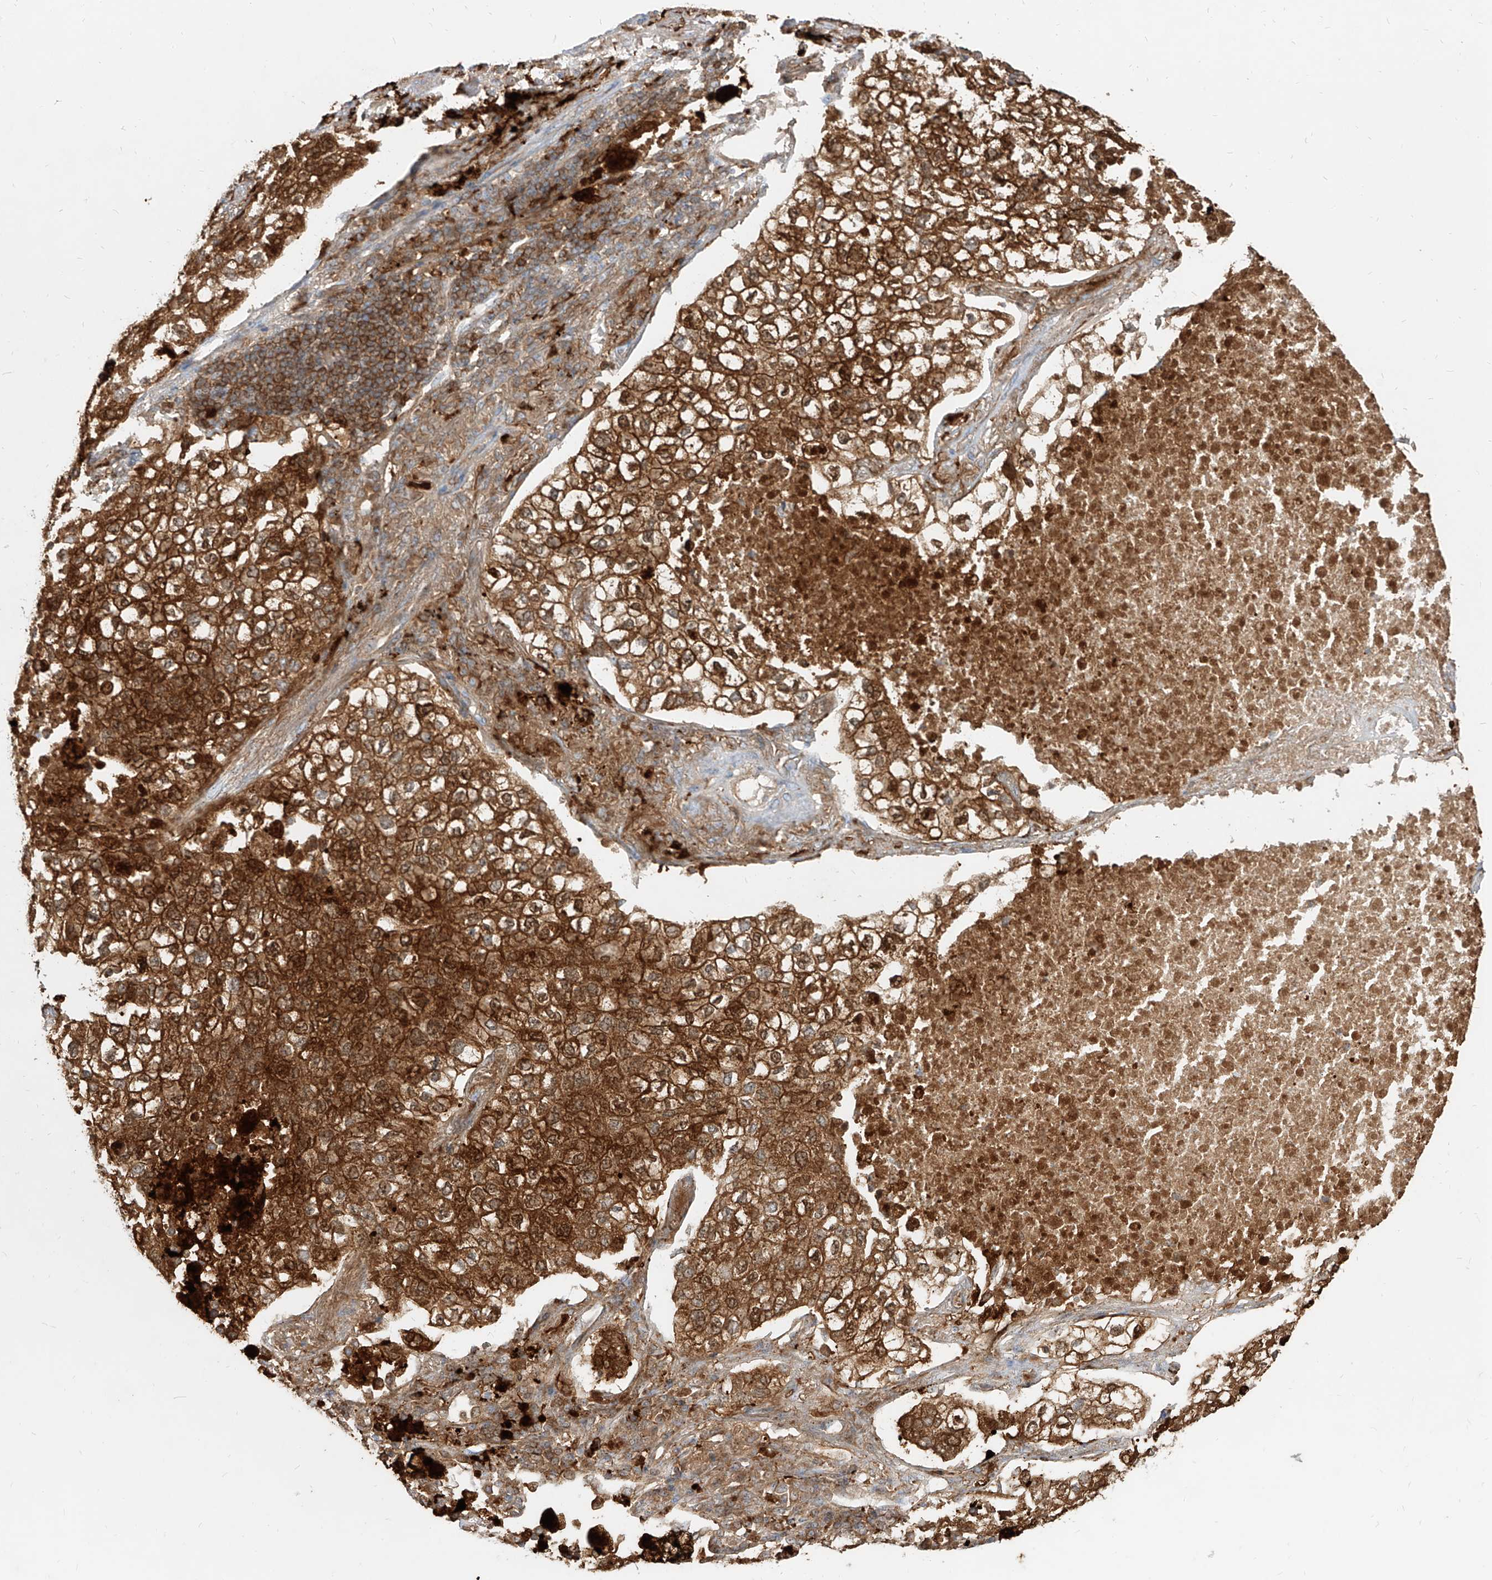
{"staining": {"intensity": "moderate", "quantity": ">75%", "location": "cytoplasmic/membranous"}, "tissue": "lung cancer", "cell_type": "Tumor cells", "image_type": "cancer", "snomed": [{"axis": "morphology", "description": "Adenocarcinoma, NOS"}, {"axis": "topography", "description": "Lung"}], "caption": "An image of lung adenocarcinoma stained for a protein exhibits moderate cytoplasmic/membranous brown staining in tumor cells. (brown staining indicates protein expression, while blue staining denotes nuclei).", "gene": "KYNU", "patient": {"sex": "male", "age": 63}}